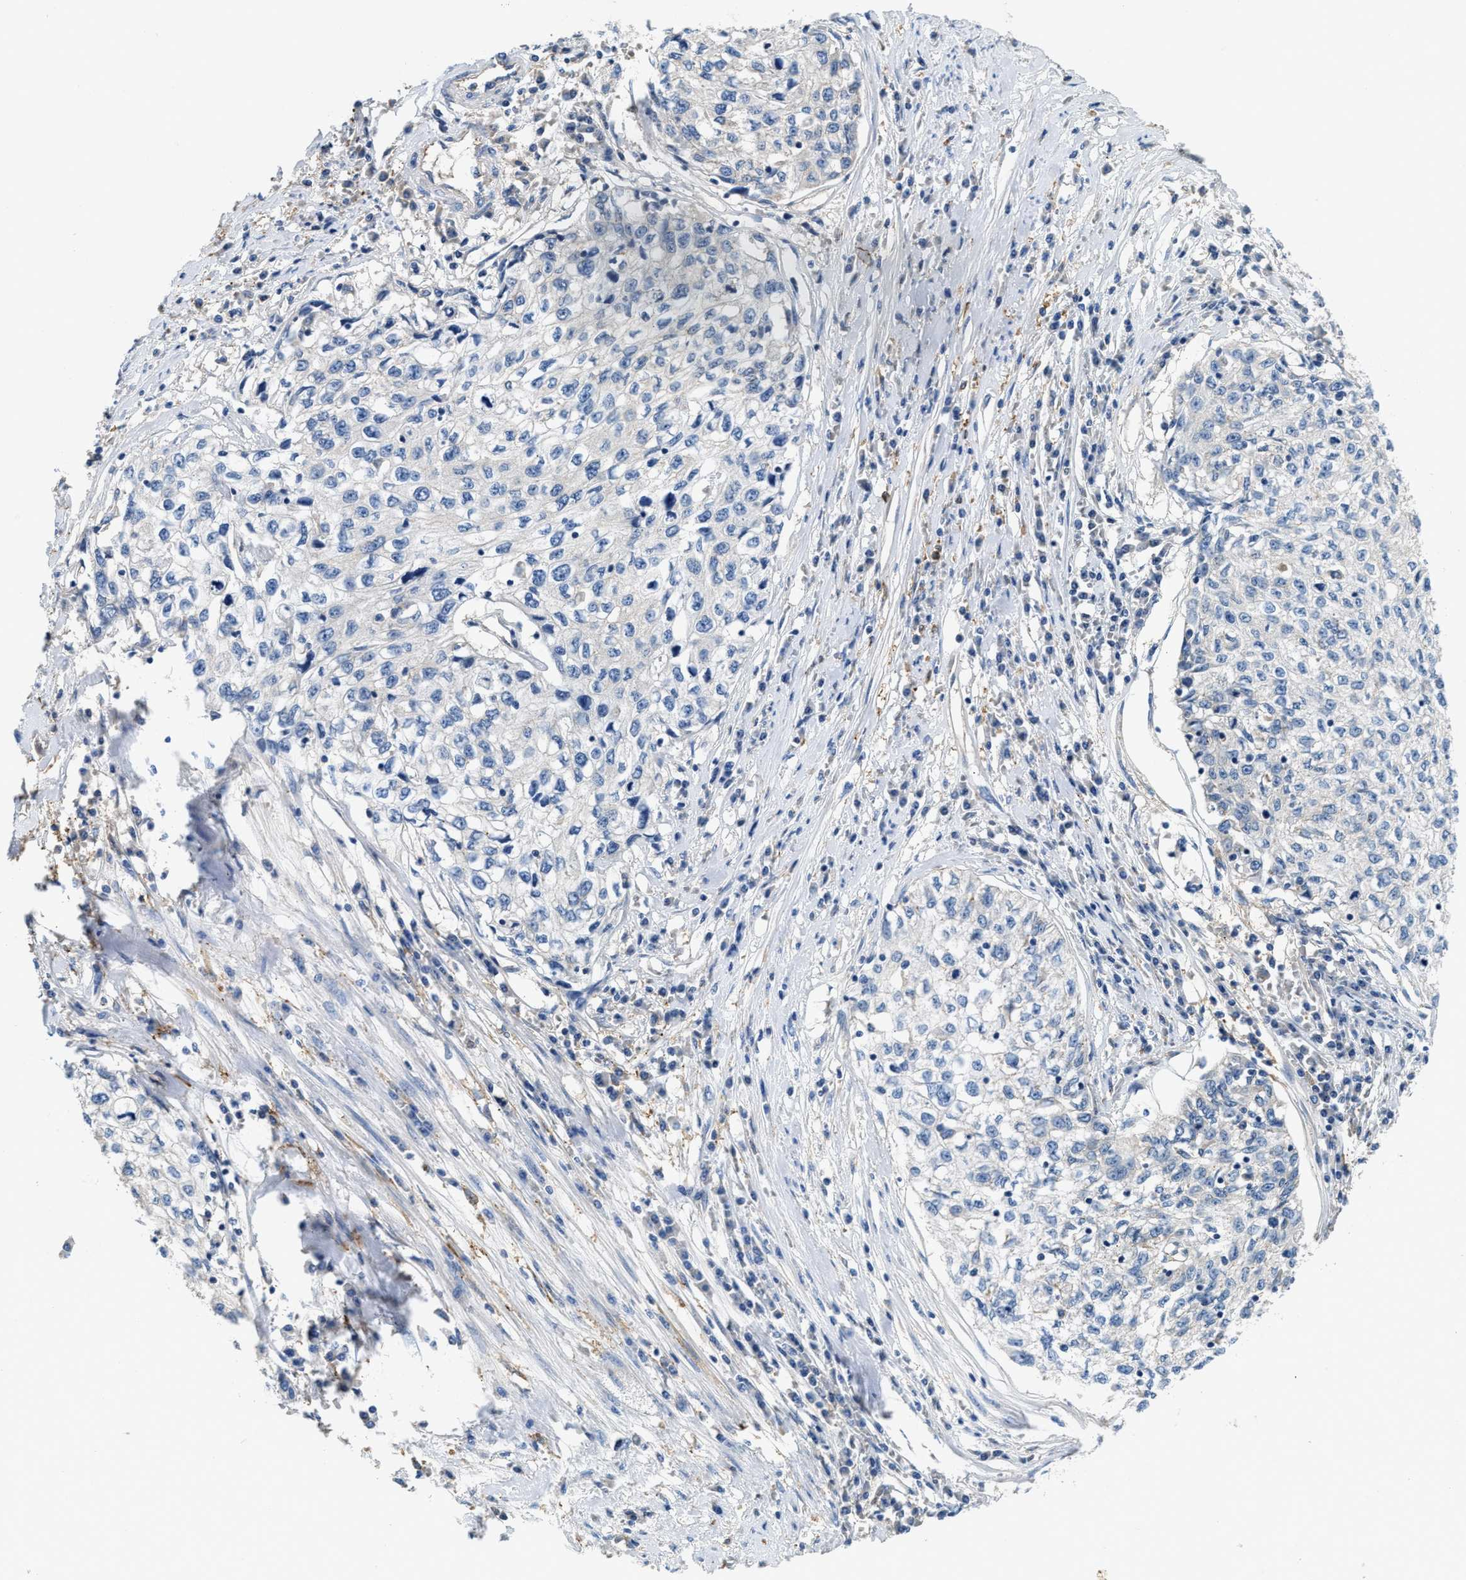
{"staining": {"intensity": "negative", "quantity": "none", "location": "none"}, "tissue": "cervical cancer", "cell_type": "Tumor cells", "image_type": "cancer", "snomed": [{"axis": "morphology", "description": "Squamous cell carcinoma, NOS"}, {"axis": "topography", "description": "Cervix"}], "caption": "Micrograph shows no significant protein expression in tumor cells of squamous cell carcinoma (cervical).", "gene": "NSUN7", "patient": {"sex": "female", "age": 57}}